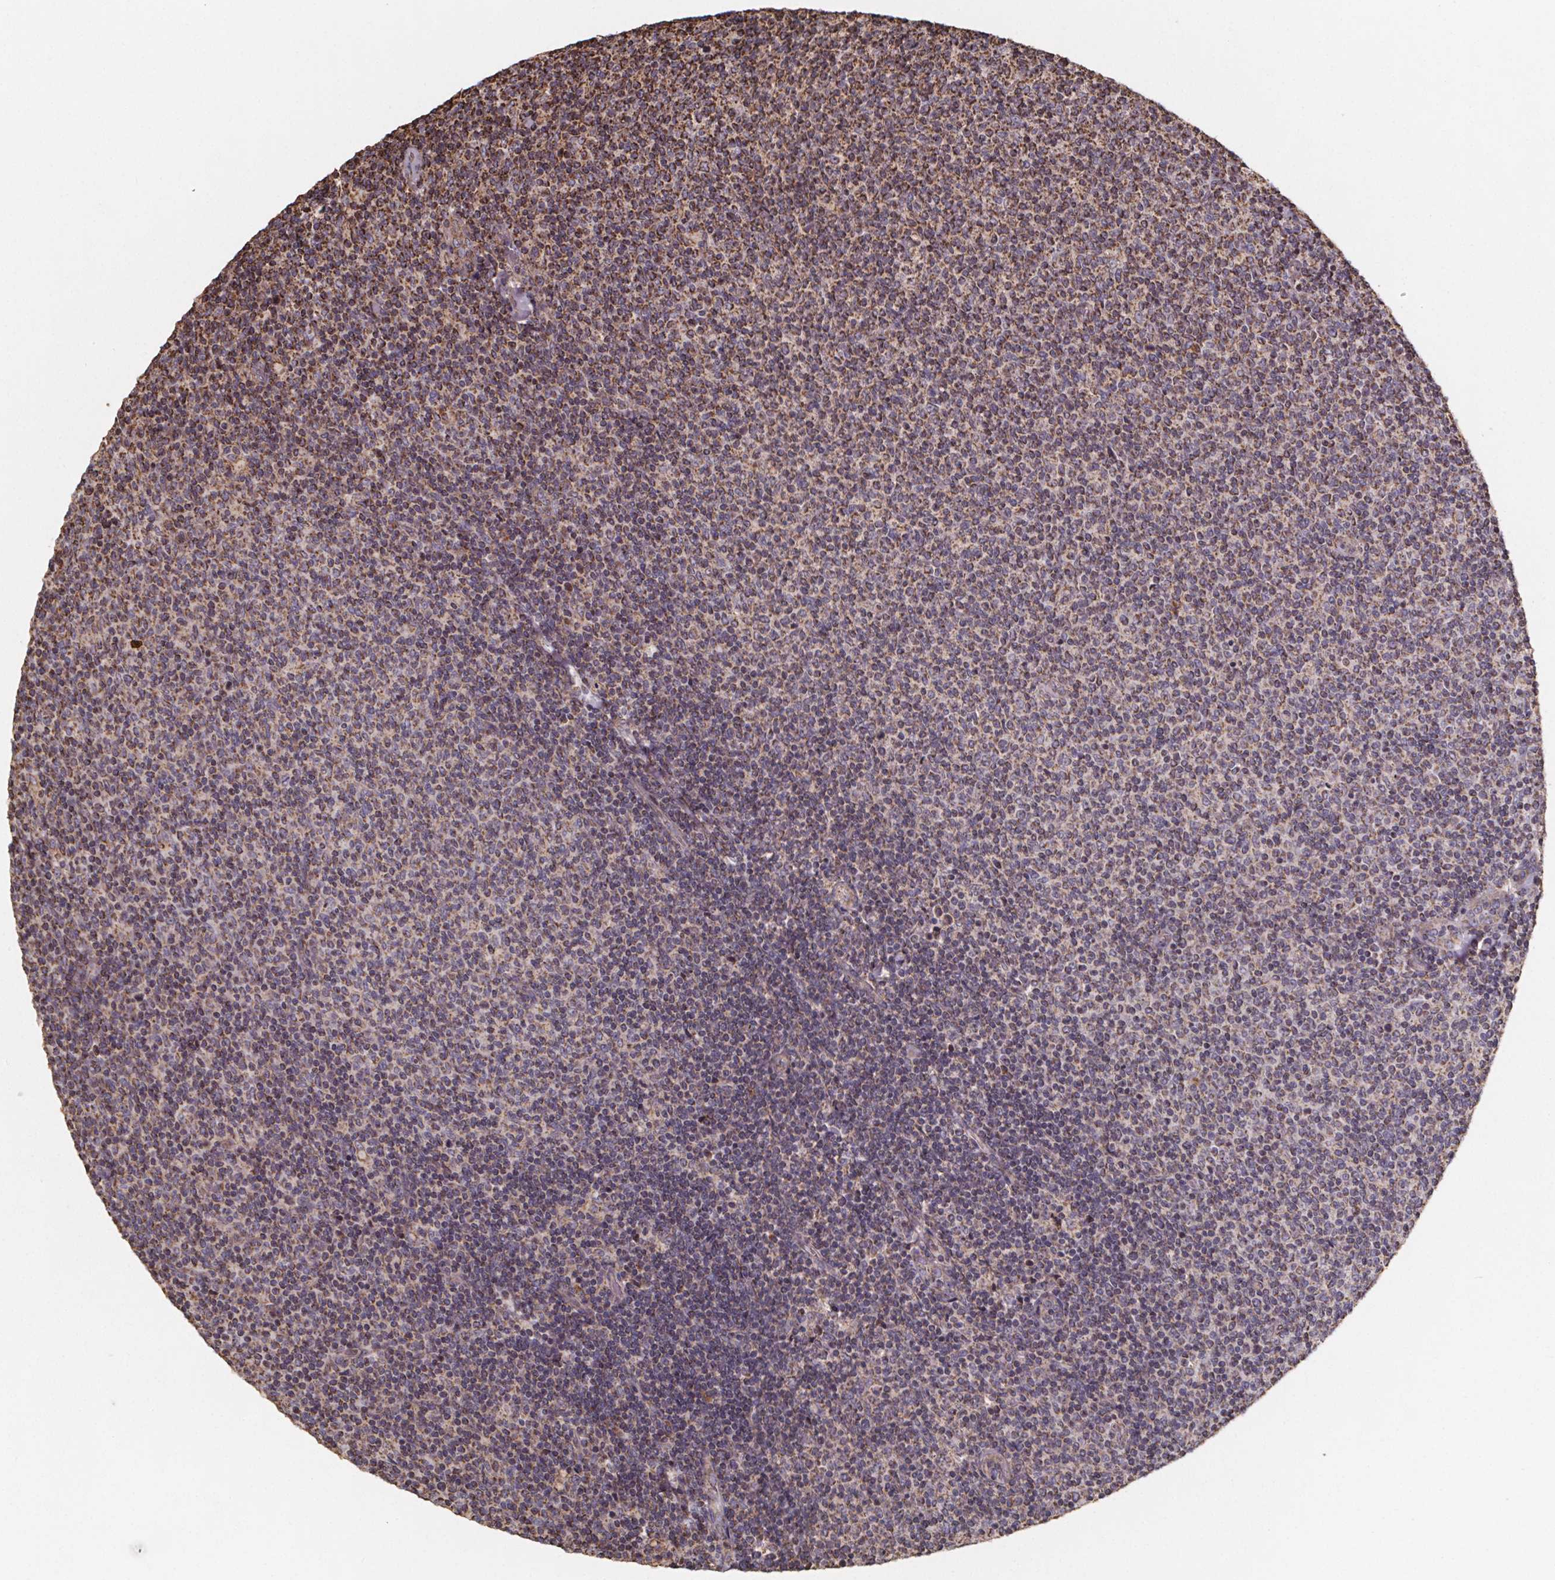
{"staining": {"intensity": "moderate", "quantity": ">75%", "location": "cytoplasmic/membranous"}, "tissue": "lymphoma", "cell_type": "Tumor cells", "image_type": "cancer", "snomed": [{"axis": "morphology", "description": "Malignant lymphoma, non-Hodgkin's type, Low grade"}, {"axis": "topography", "description": "Lymph node"}], "caption": "Lymphoma was stained to show a protein in brown. There is medium levels of moderate cytoplasmic/membranous staining in approximately >75% of tumor cells. The protein is stained brown, and the nuclei are stained in blue (DAB IHC with brightfield microscopy, high magnification).", "gene": "SLC35D2", "patient": {"sex": "male", "age": 52}}